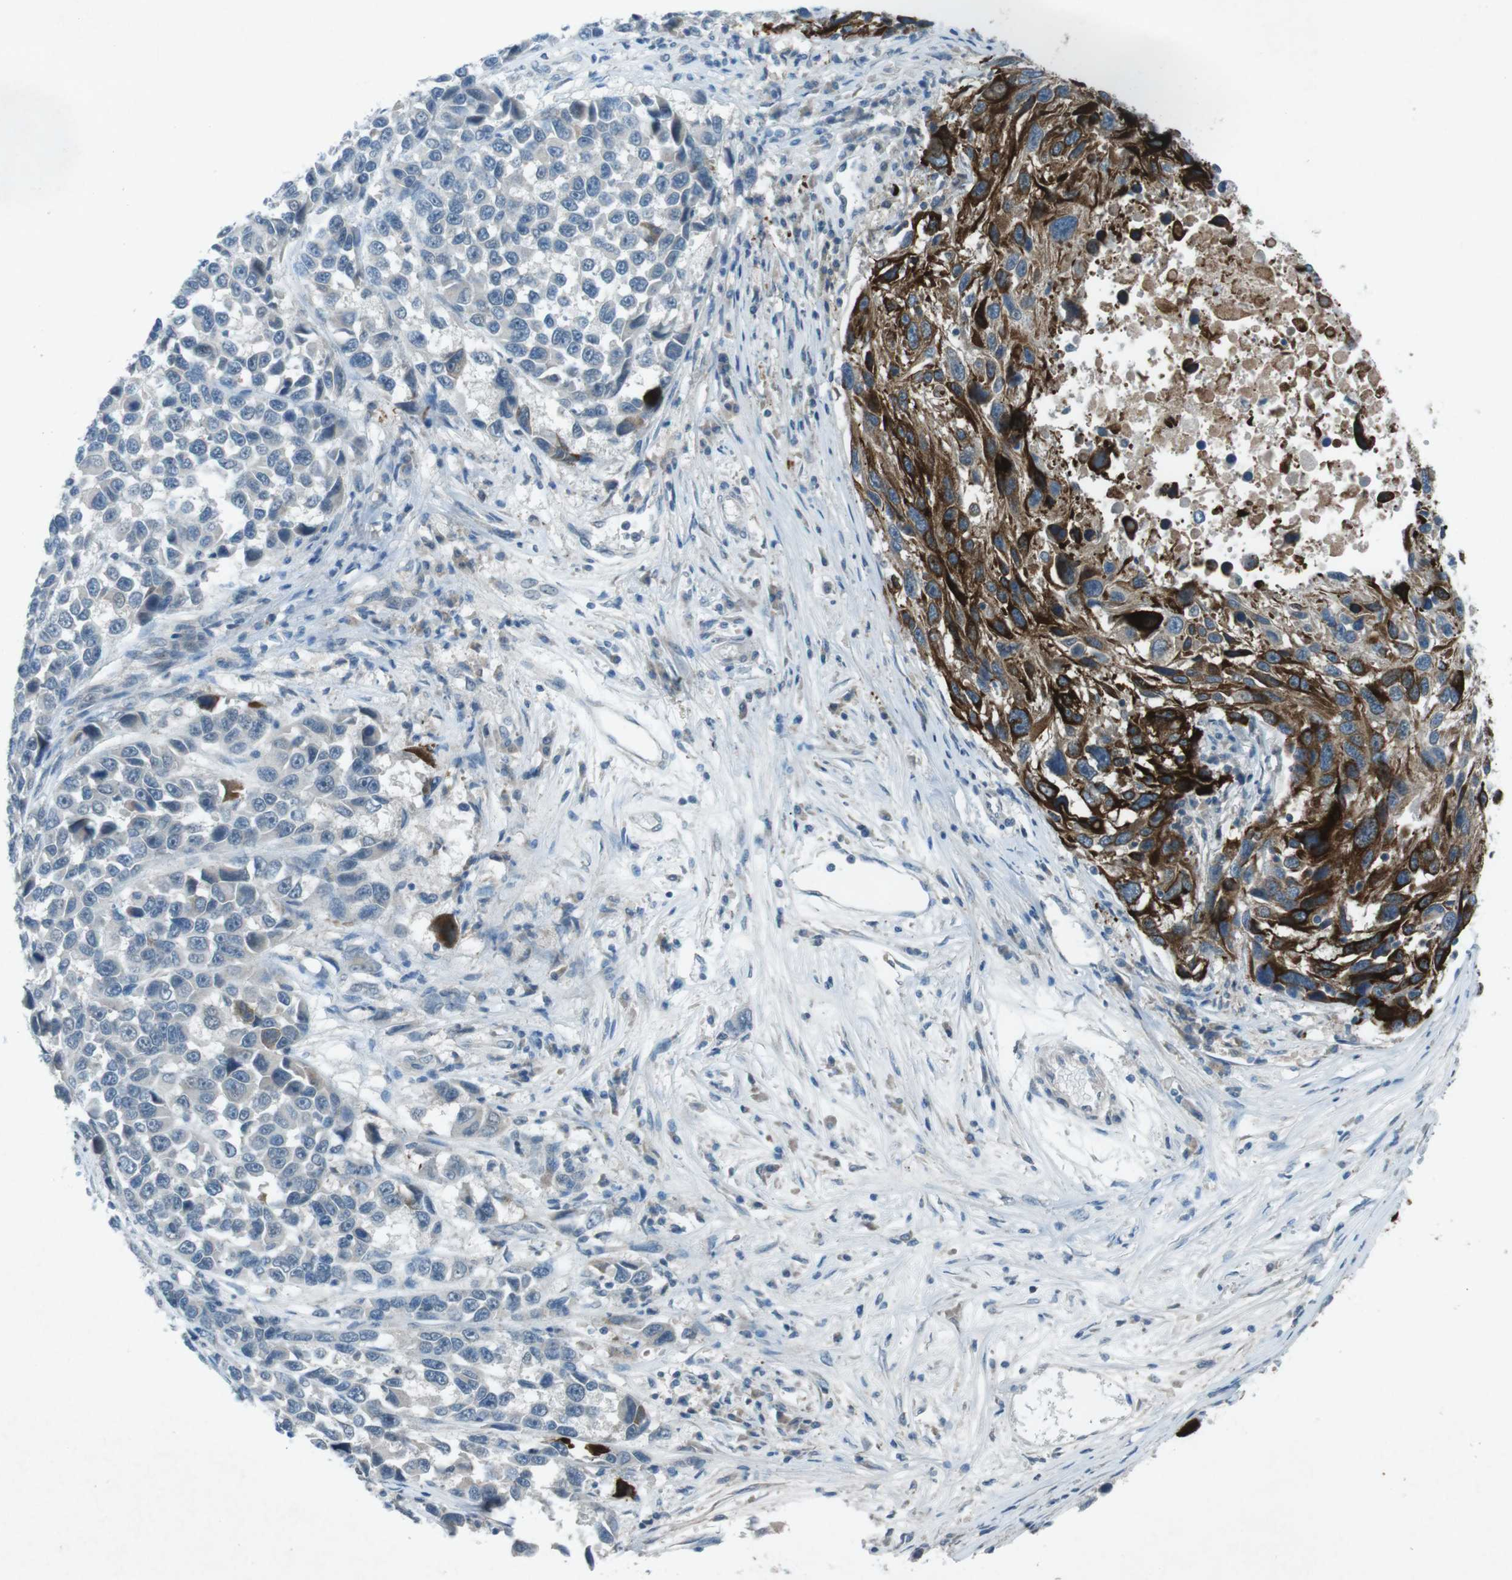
{"staining": {"intensity": "negative", "quantity": "none", "location": "none"}, "tissue": "melanoma", "cell_type": "Tumor cells", "image_type": "cancer", "snomed": [{"axis": "morphology", "description": "Malignant melanoma, NOS"}, {"axis": "topography", "description": "Skin"}], "caption": "DAB (3,3'-diaminobenzidine) immunohistochemical staining of malignant melanoma exhibits no significant expression in tumor cells. (DAB (3,3'-diaminobenzidine) immunohistochemistry (IHC), high magnification).", "gene": "FCRLA", "patient": {"sex": "male", "age": 53}}